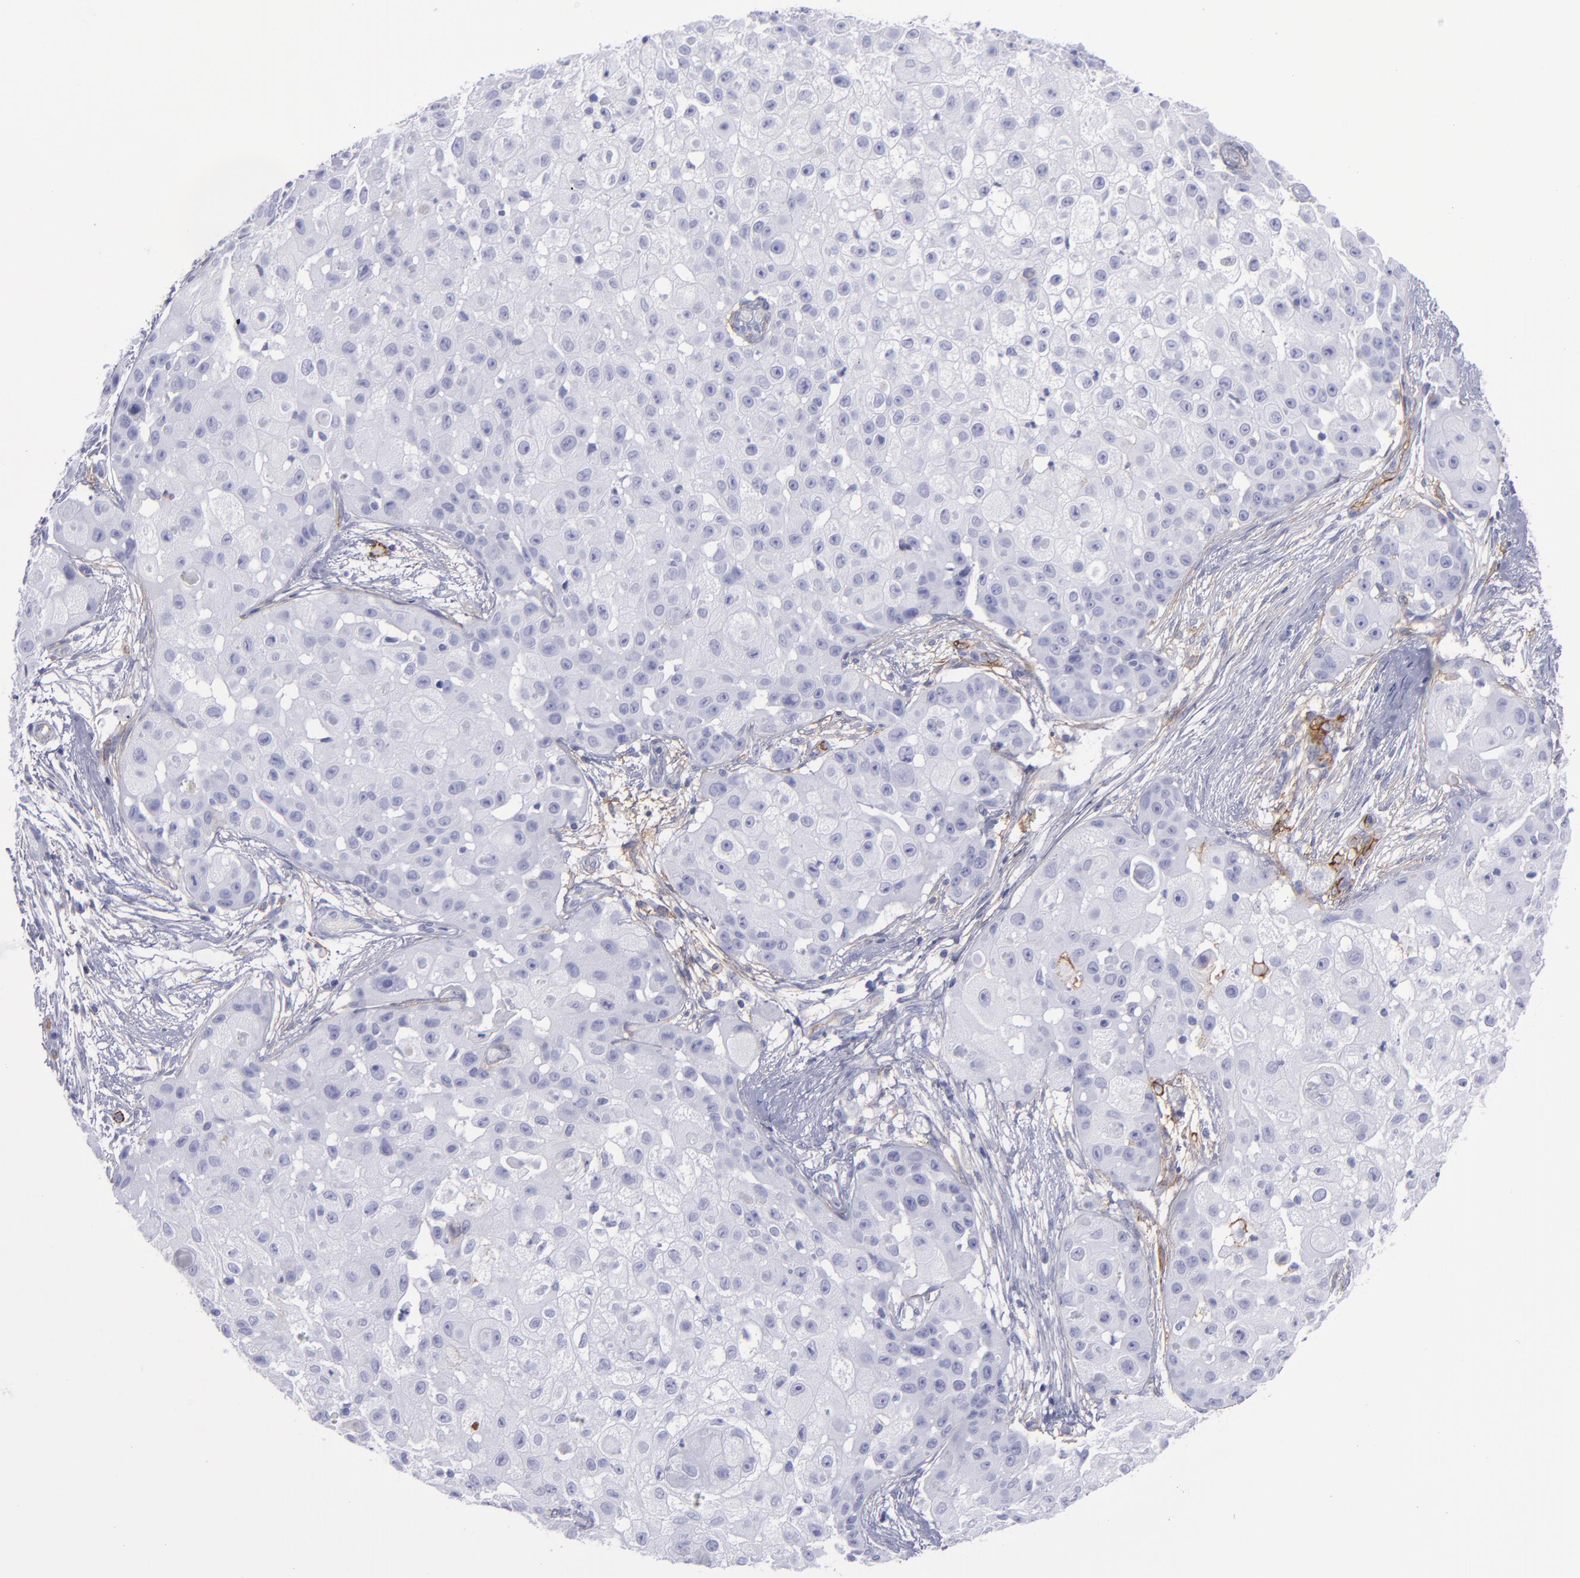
{"staining": {"intensity": "negative", "quantity": "none", "location": "none"}, "tissue": "skin cancer", "cell_type": "Tumor cells", "image_type": "cancer", "snomed": [{"axis": "morphology", "description": "Squamous cell carcinoma, NOS"}, {"axis": "topography", "description": "Skin"}], "caption": "A photomicrograph of human skin squamous cell carcinoma is negative for staining in tumor cells.", "gene": "ACE", "patient": {"sex": "female", "age": 57}}